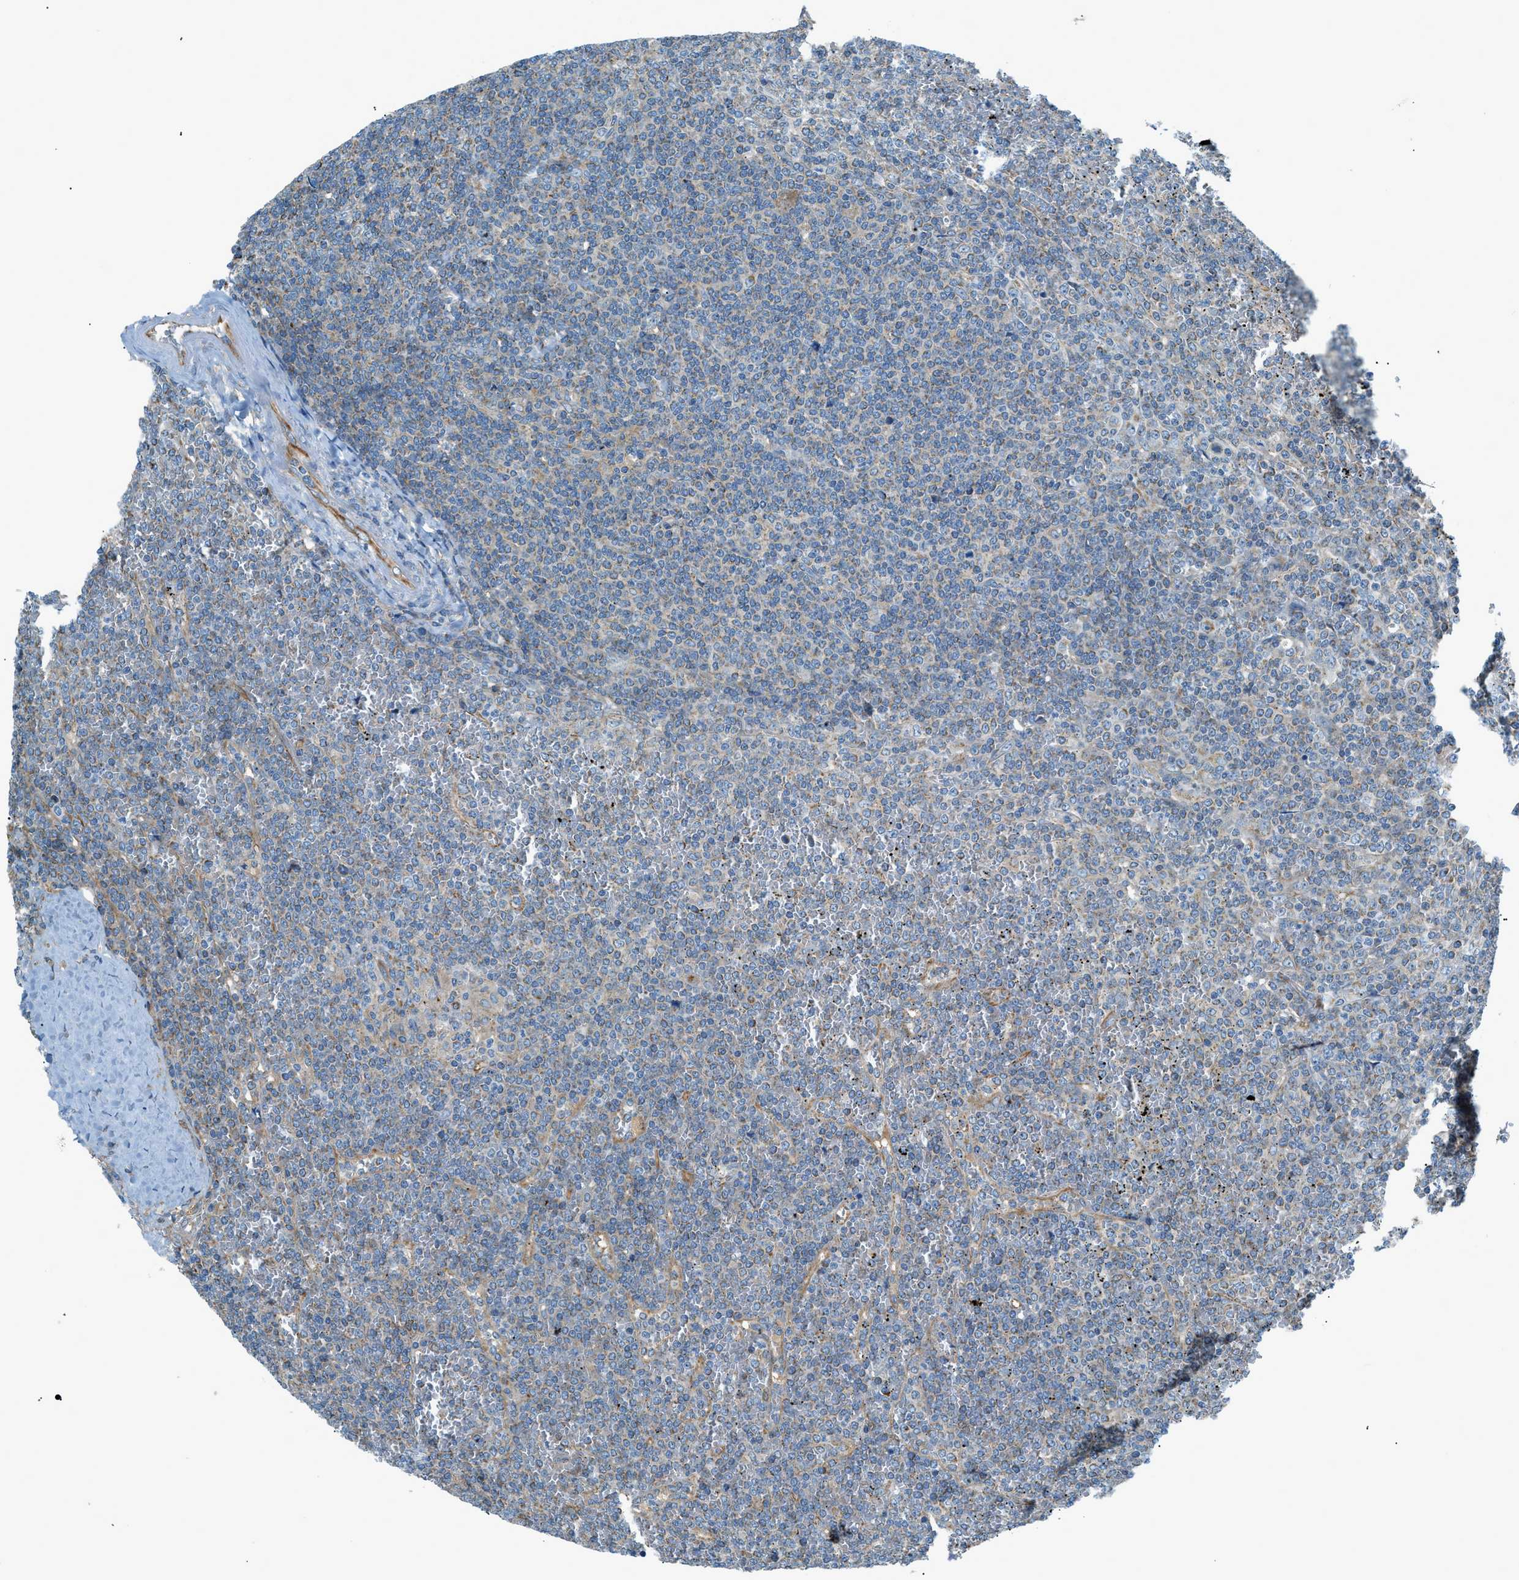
{"staining": {"intensity": "negative", "quantity": "none", "location": "none"}, "tissue": "lymphoma", "cell_type": "Tumor cells", "image_type": "cancer", "snomed": [{"axis": "morphology", "description": "Malignant lymphoma, non-Hodgkin's type, Low grade"}, {"axis": "topography", "description": "Spleen"}], "caption": "This is an immunohistochemistry (IHC) micrograph of lymphoma. There is no staining in tumor cells.", "gene": "PIGG", "patient": {"sex": "female", "age": 19}}